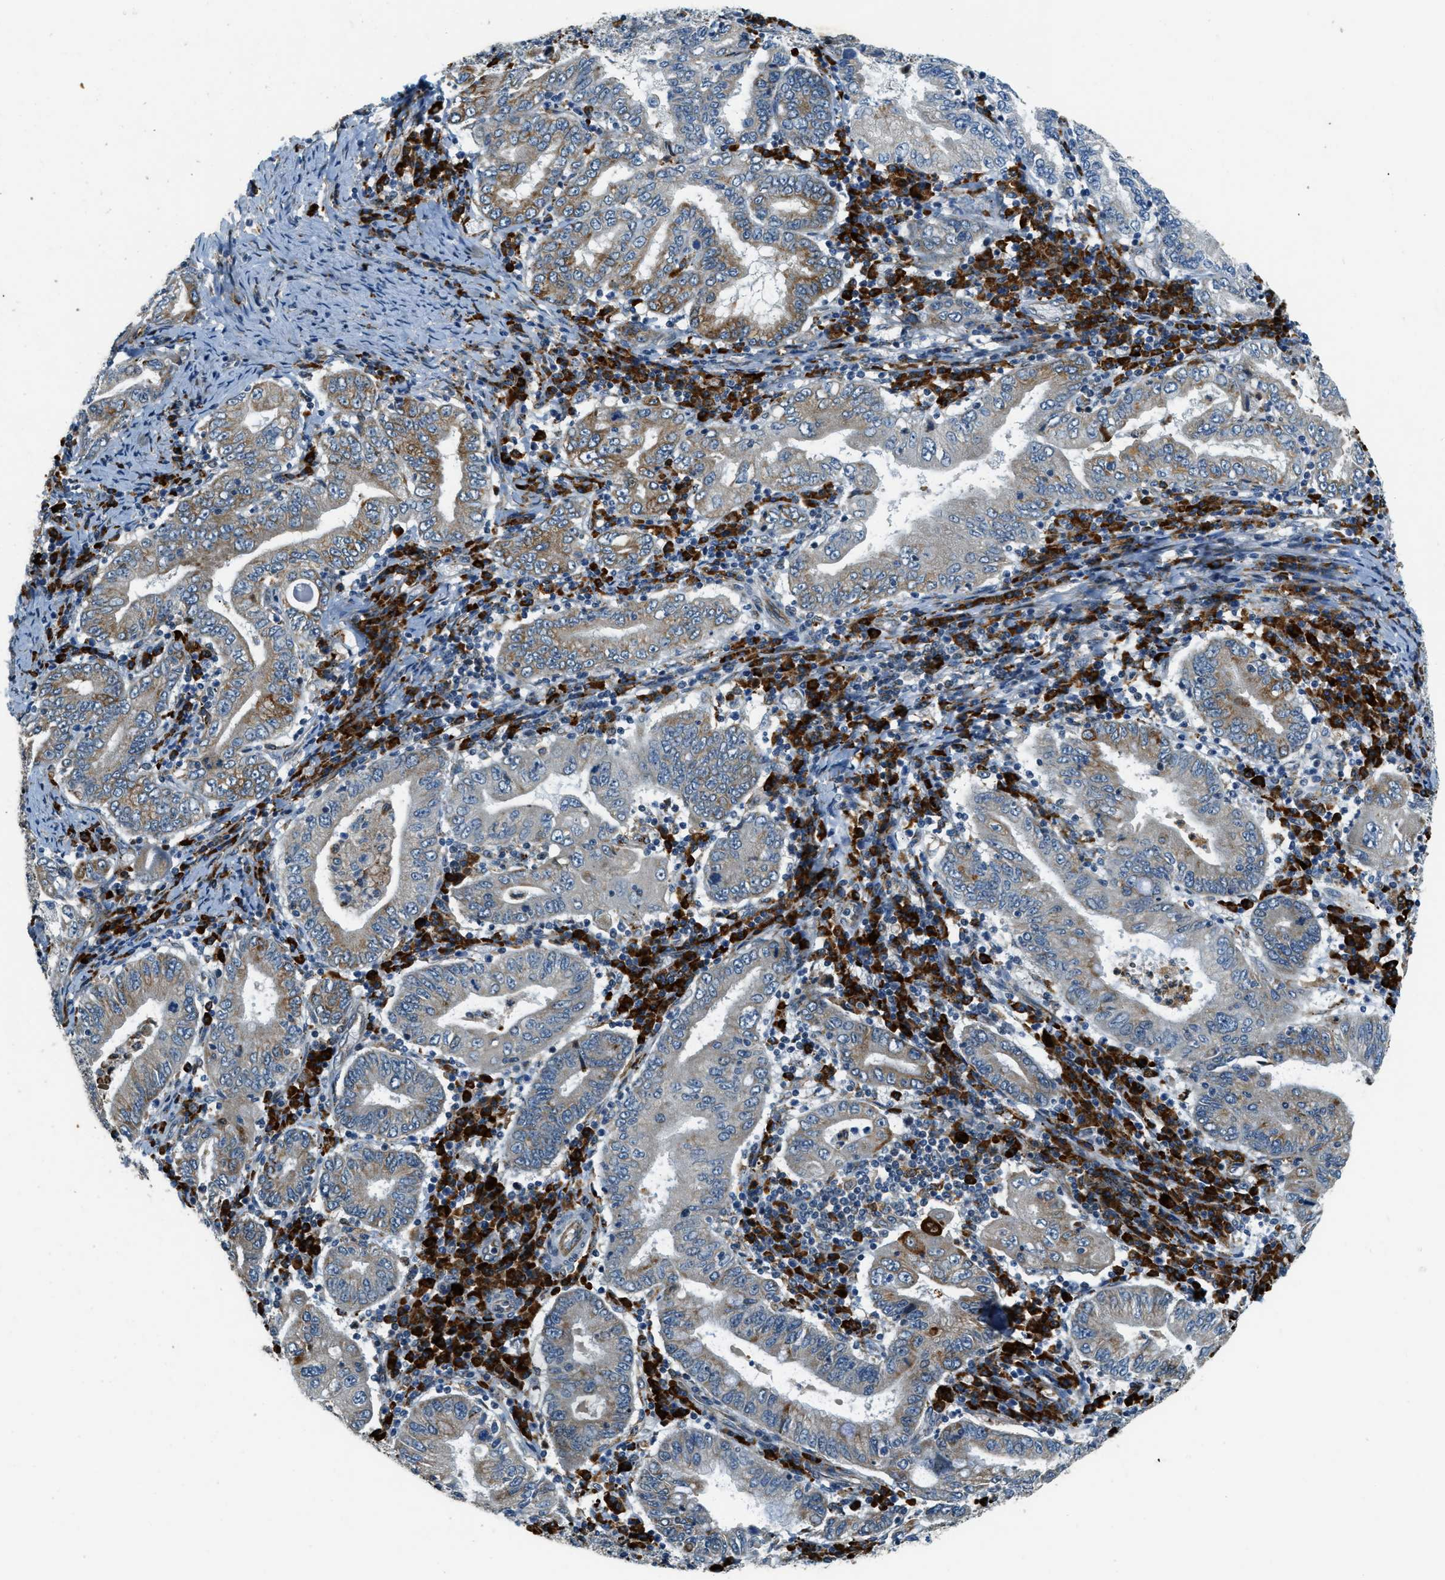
{"staining": {"intensity": "moderate", "quantity": "<25%", "location": "cytoplasmic/membranous"}, "tissue": "stomach cancer", "cell_type": "Tumor cells", "image_type": "cancer", "snomed": [{"axis": "morphology", "description": "Normal tissue, NOS"}, {"axis": "morphology", "description": "Adenocarcinoma, NOS"}, {"axis": "topography", "description": "Esophagus"}, {"axis": "topography", "description": "Stomach, upper"}, {"axis": "topography", "description": "Peripheral nerve tissue"}], "caption": "A micrograph of human adenocarcinoma (stomach) stained for a protein demonstrates moderate cytoplasmic/membranous brown staining in tumor cells. The protein of interest is stained brown, and the nuclei are stained in blue (DAB IHC with brightfield microscopy, high magnification).", "gene": "HERC2", "patient": {"sex": "male", "age": 62}}